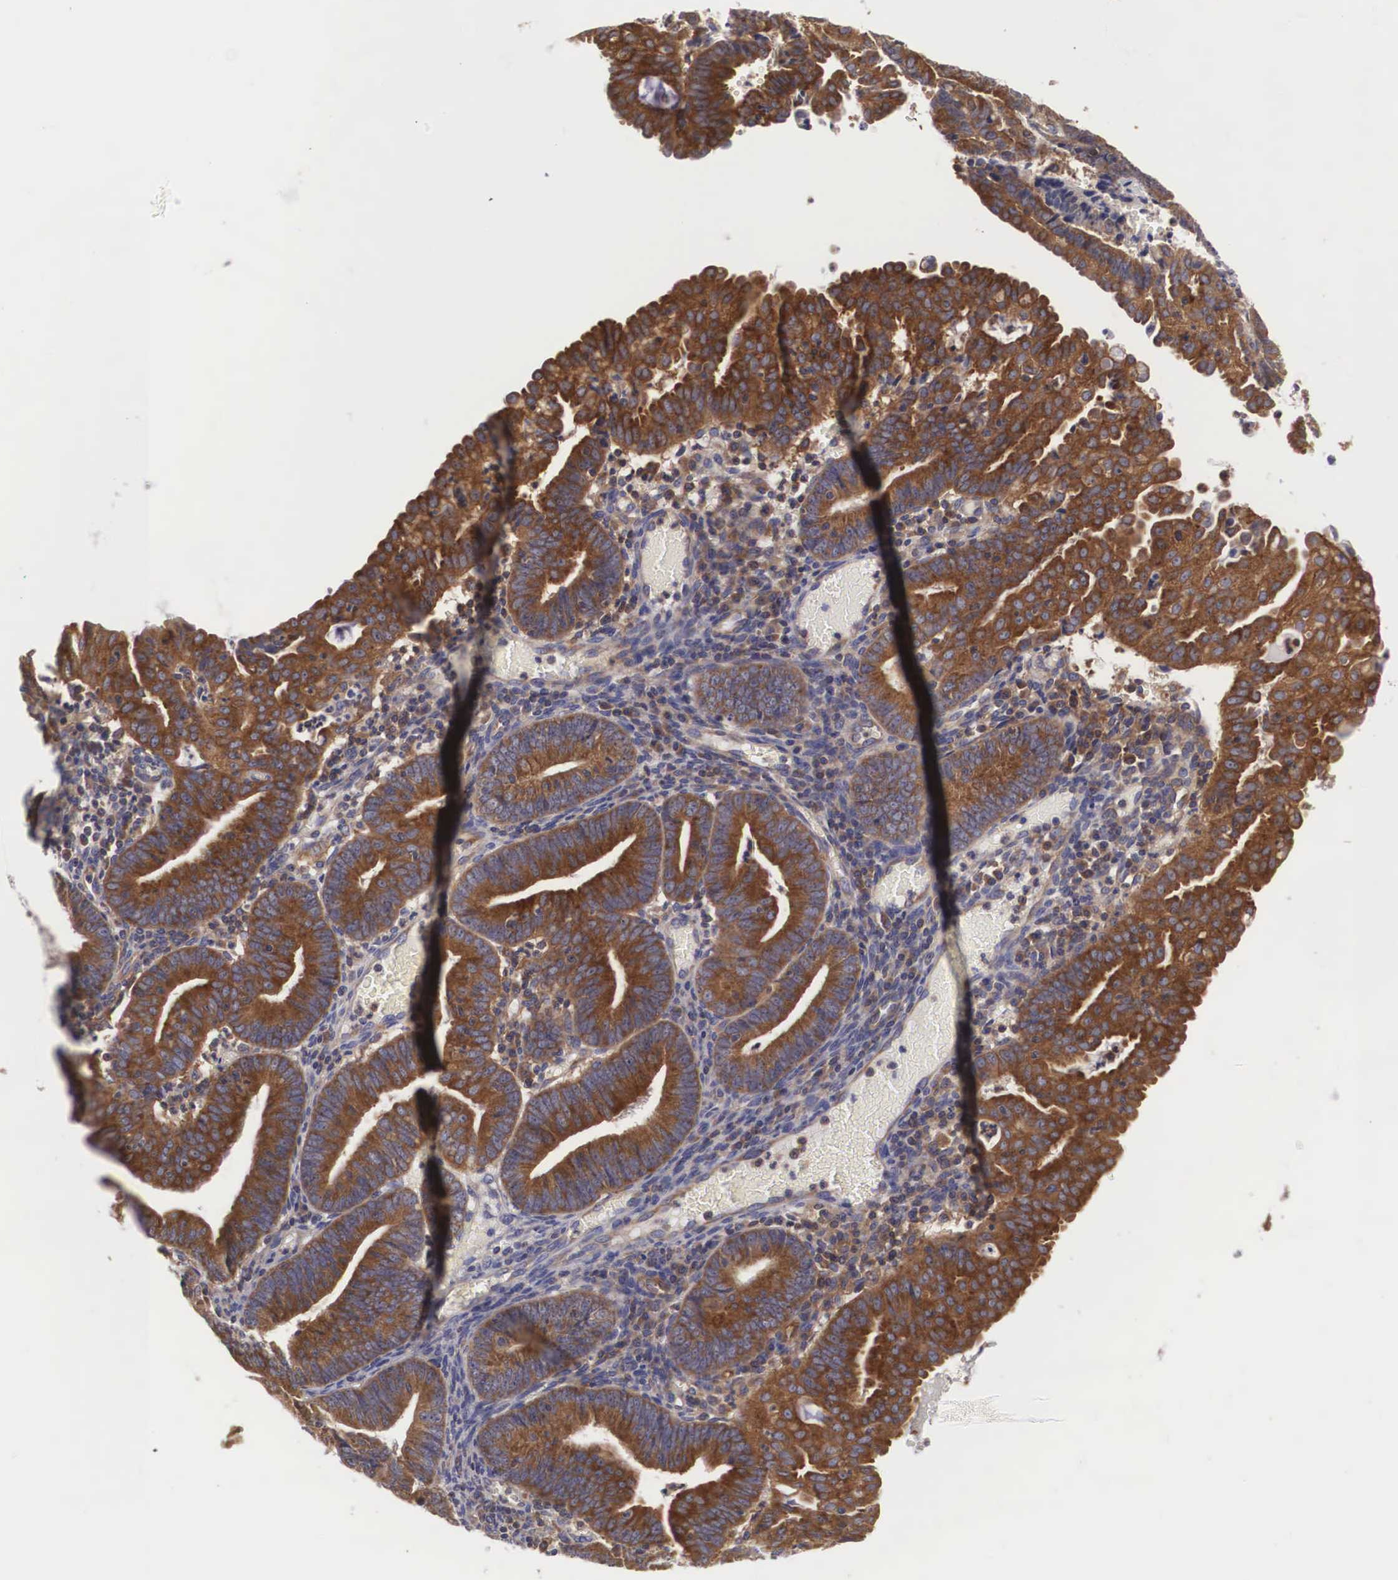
{"staining": {"intensity": "moderate", "quantity": ">75%", "location": "cytoplasmic/membranous"}, "tissue": "endometrial cancer", "cell_type": "Tumor cells", "image_type": "cancer", "snomed": [{"axis": "morphology", "description": "Adenocarcinoma, NOS"}, {"axis": "topography", "description": "Endometrium"}], "caption": "High-magnification brightfield microscopy of endometrial cancer (adenocarcinoma) stained with DAB (3,3'-diaminobenzidine) (brown) and counterstained with hematoxylin (blue). tumor cells exhibit moderate cytoplasmic/membranous staining is seen in about>75% of cells.", "gene": "GRIPAP1", "patient": {"sex": "female", "age": 60}}